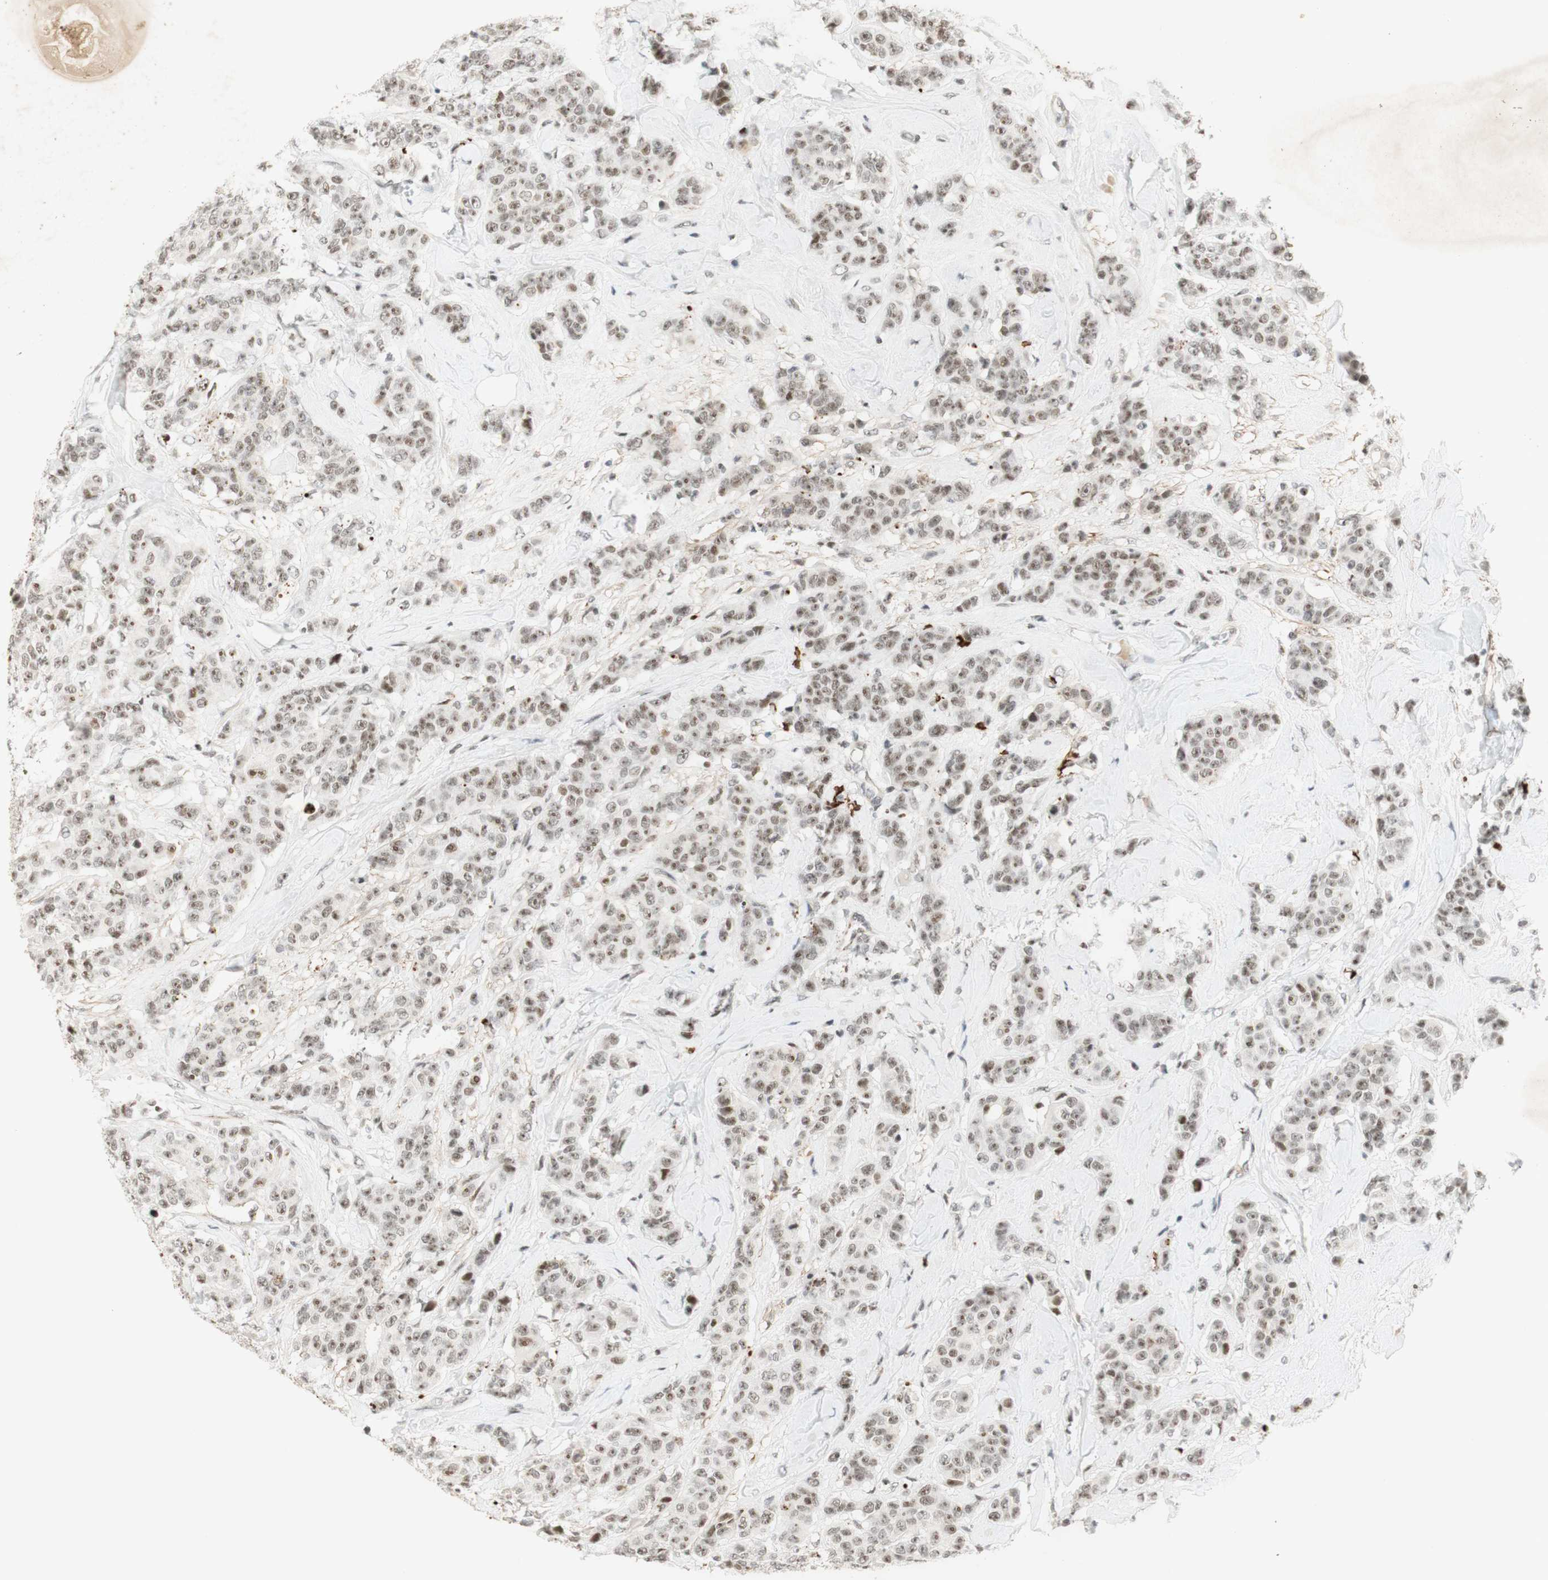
{"staining": {"intensity": "moderate", "quantity": ">75%", "location": "nuclear"}, "tissue": "breast cancer", "cell_type": "Tumor cells", "image_type": "cancer", "snomed": [{"axis": "morphology", "description": "Normal tissue, NOS"}, {"axis": "morphology", "description": "Duct carcinoma"}, {"axis": "topography", "description": "Breast"}], "caption": "High-magnification brightfield microscopy of intraductal carcinoma (breast) stained with DAB (brown) and counterstained with hematoxylin (blue). tumor cells exhibit moderate nuclear expression is seen in about>75% of cells.", "gene": "IRF1", "patient": {"sex": "female", "age": 40}}